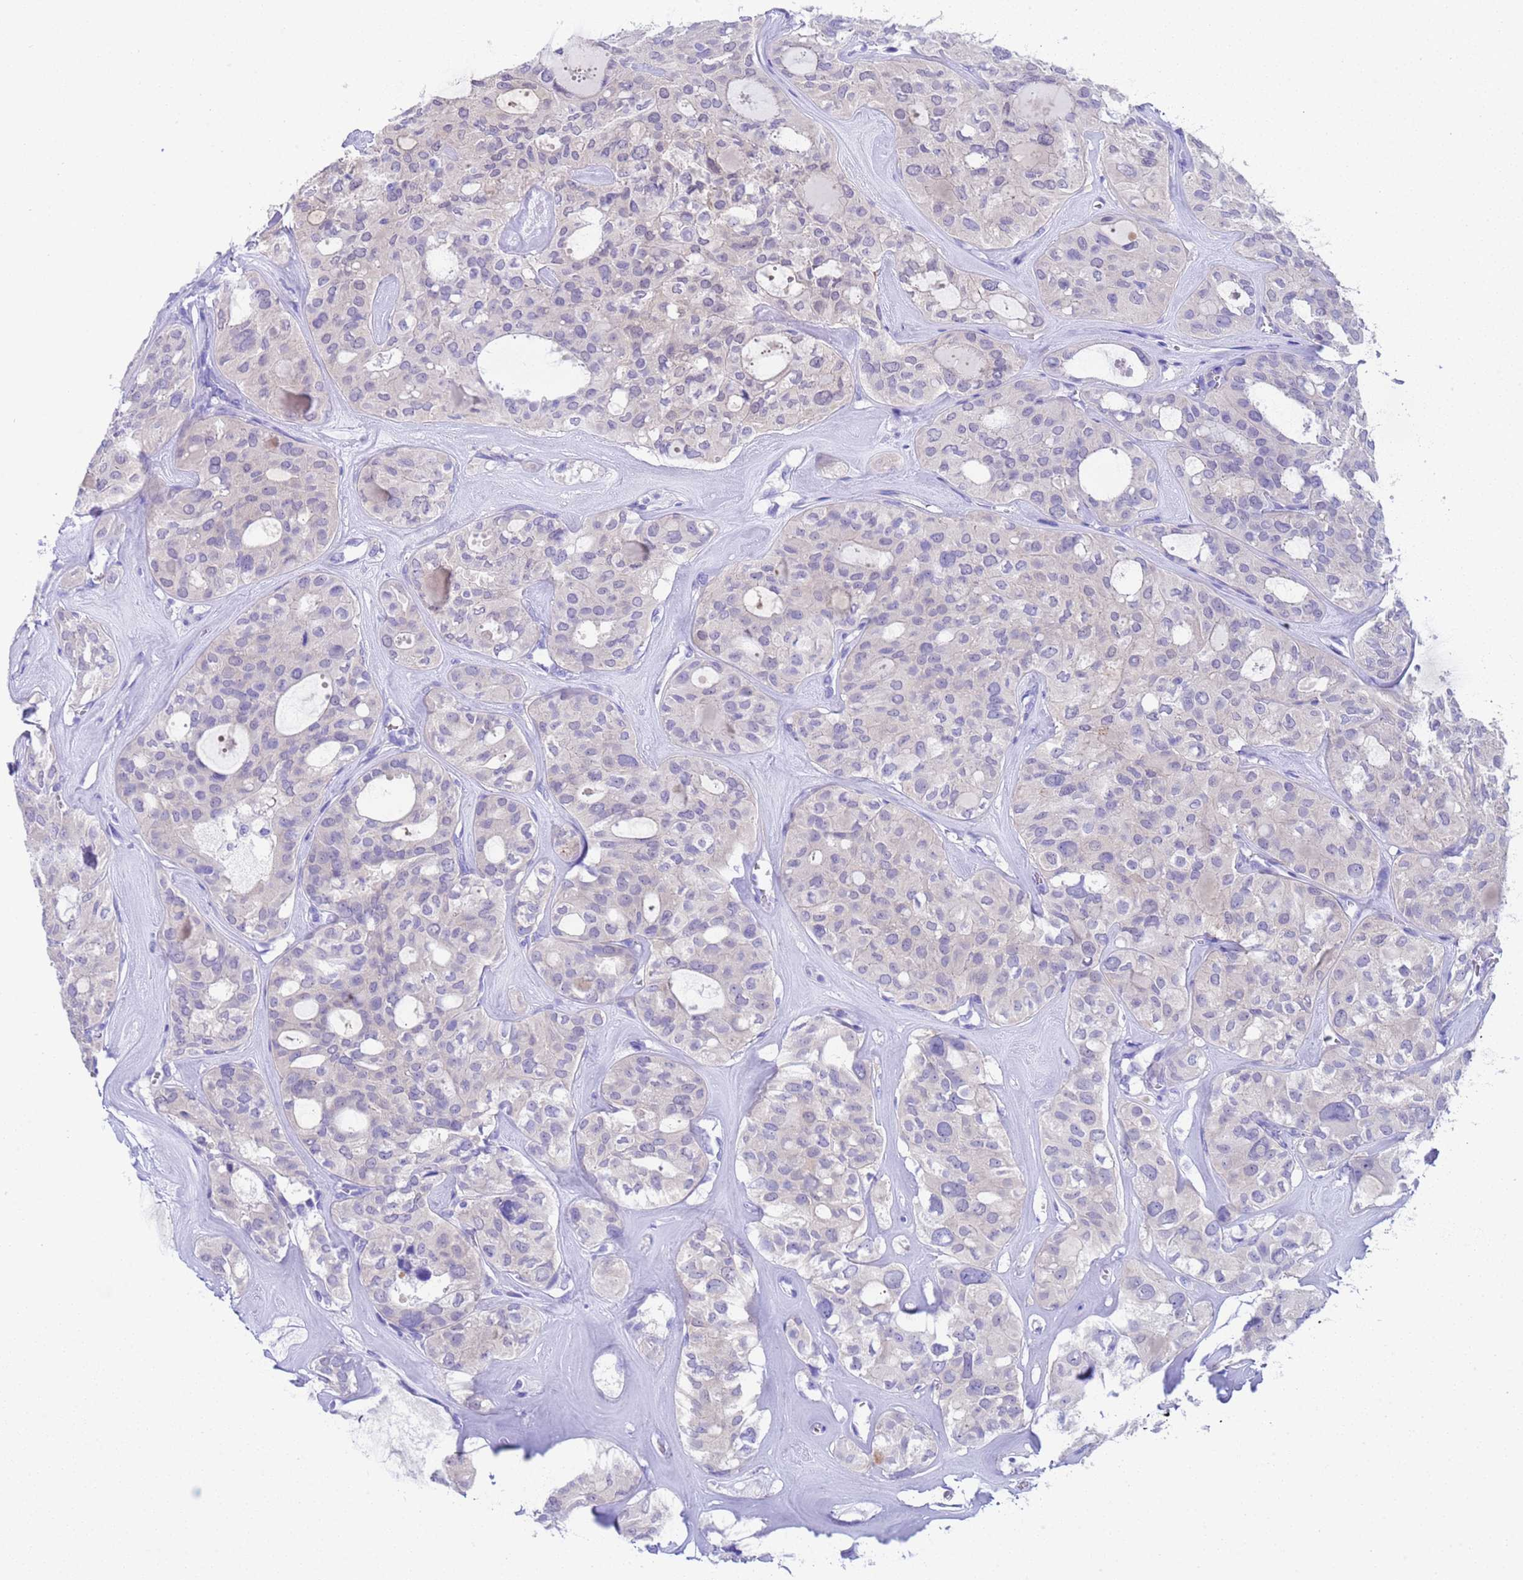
{"staining": {"intensity": "negative", "quantity": "none", "location": "none"}, "tissue": "thyroid cancer", "cell_type": "Tumor cells", "image_type": "cancer", "snomed": [{"axis": "morphology", "description": "Follicular adenoma carcinoma, NOS"}, {"axis": "topography", "description": "Thyroid gland"}], "caption": "Follicular adenoma carcinoma (thyroid) was stained to show a protein in brown. There is no significant expression in tumor cells.", "gene": "USP38", "patient": {"sex": "male", "age": 75}}